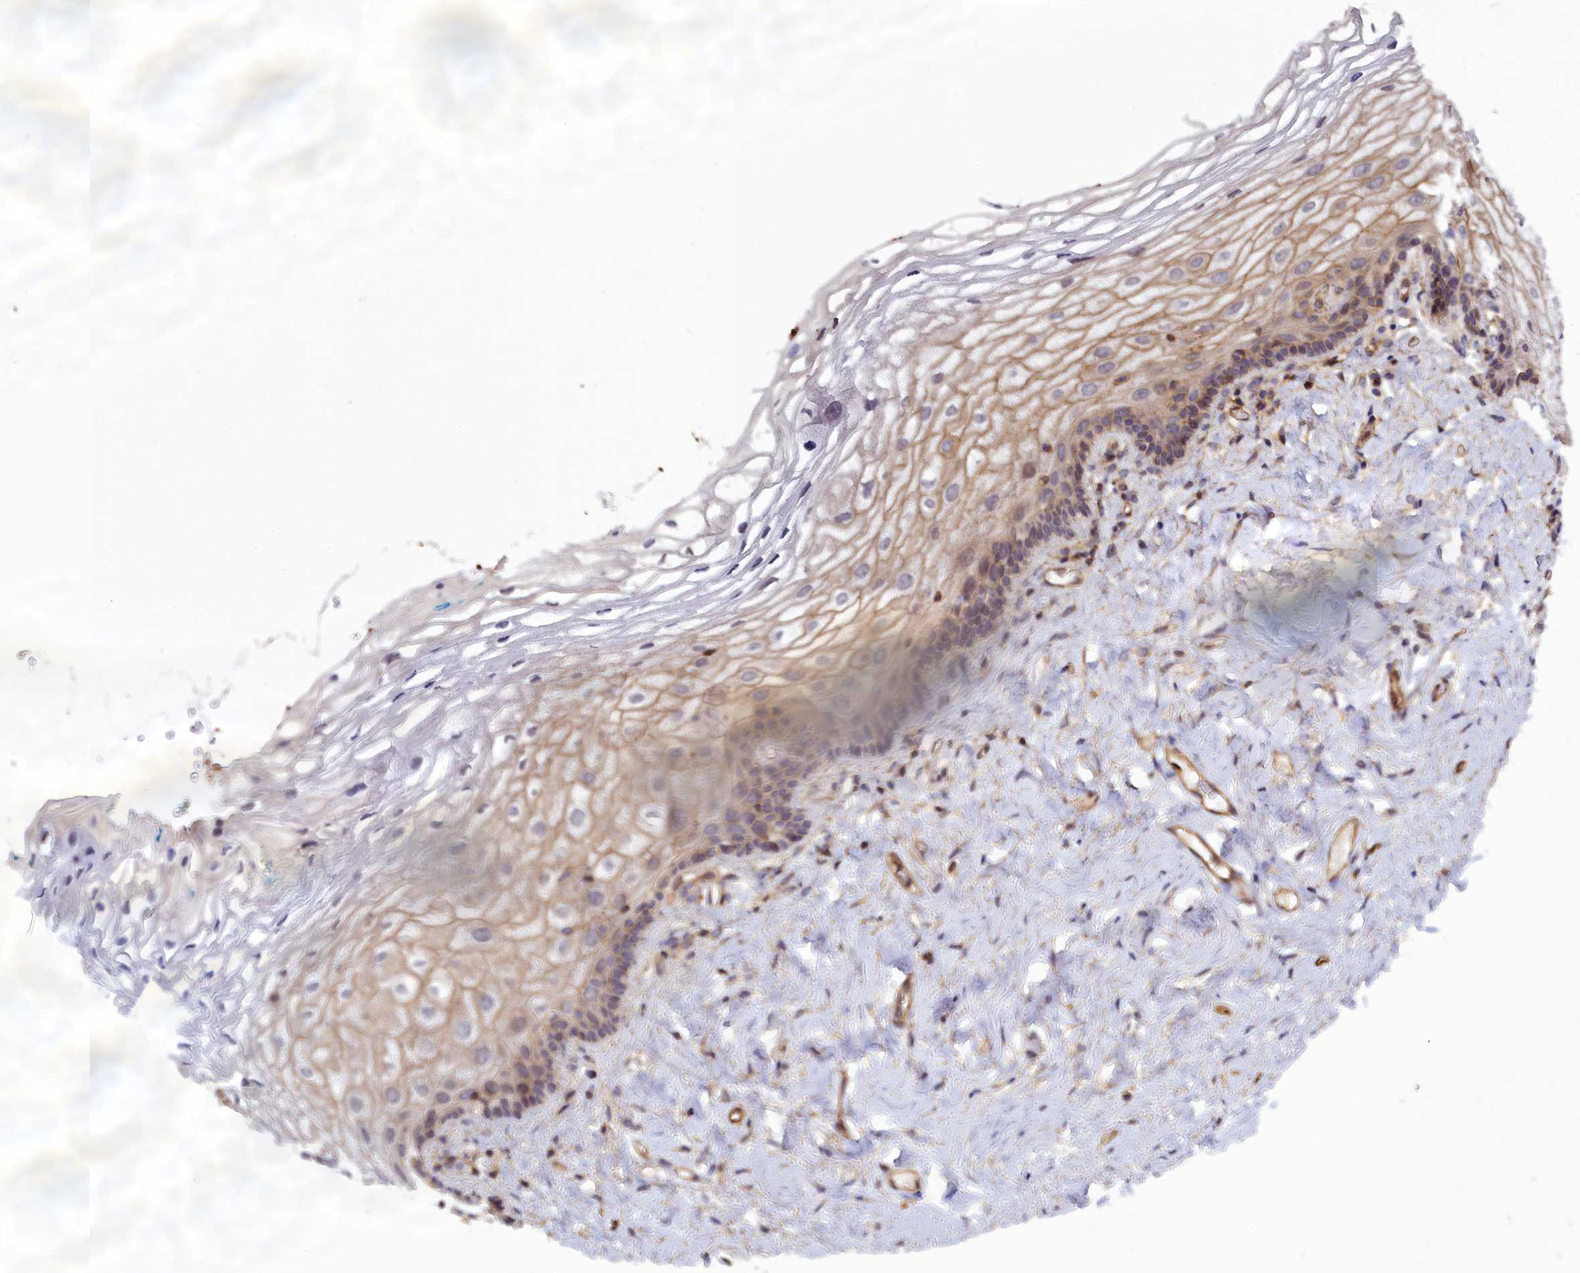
{"staining": {"intensity": "weak", "quantity": "25%-75%", "location": "cytoplasmic/membranous"}, "tissue": "vagina", "cell_type": "Squamous epithelial cells", "image_type": "normal", "snomed": [{"axis": "morphology", "description": "Normal tissue, NOS"}, {"axis": "morphology", "description": "Adenocarcinoma, NOS"}, {"axis": "topography", "description": "Rectum"}, {"axis": "topography", "description": "Vagina"}], "caption": "Vagina stained for a protein (brown) demonstrates weak cytoplasmic/membranous positive positivity in about 25%-75% of squamous epithelial cells.", "gene": "ANKRD27", "patient": {"sex": "female", "age": 71}}